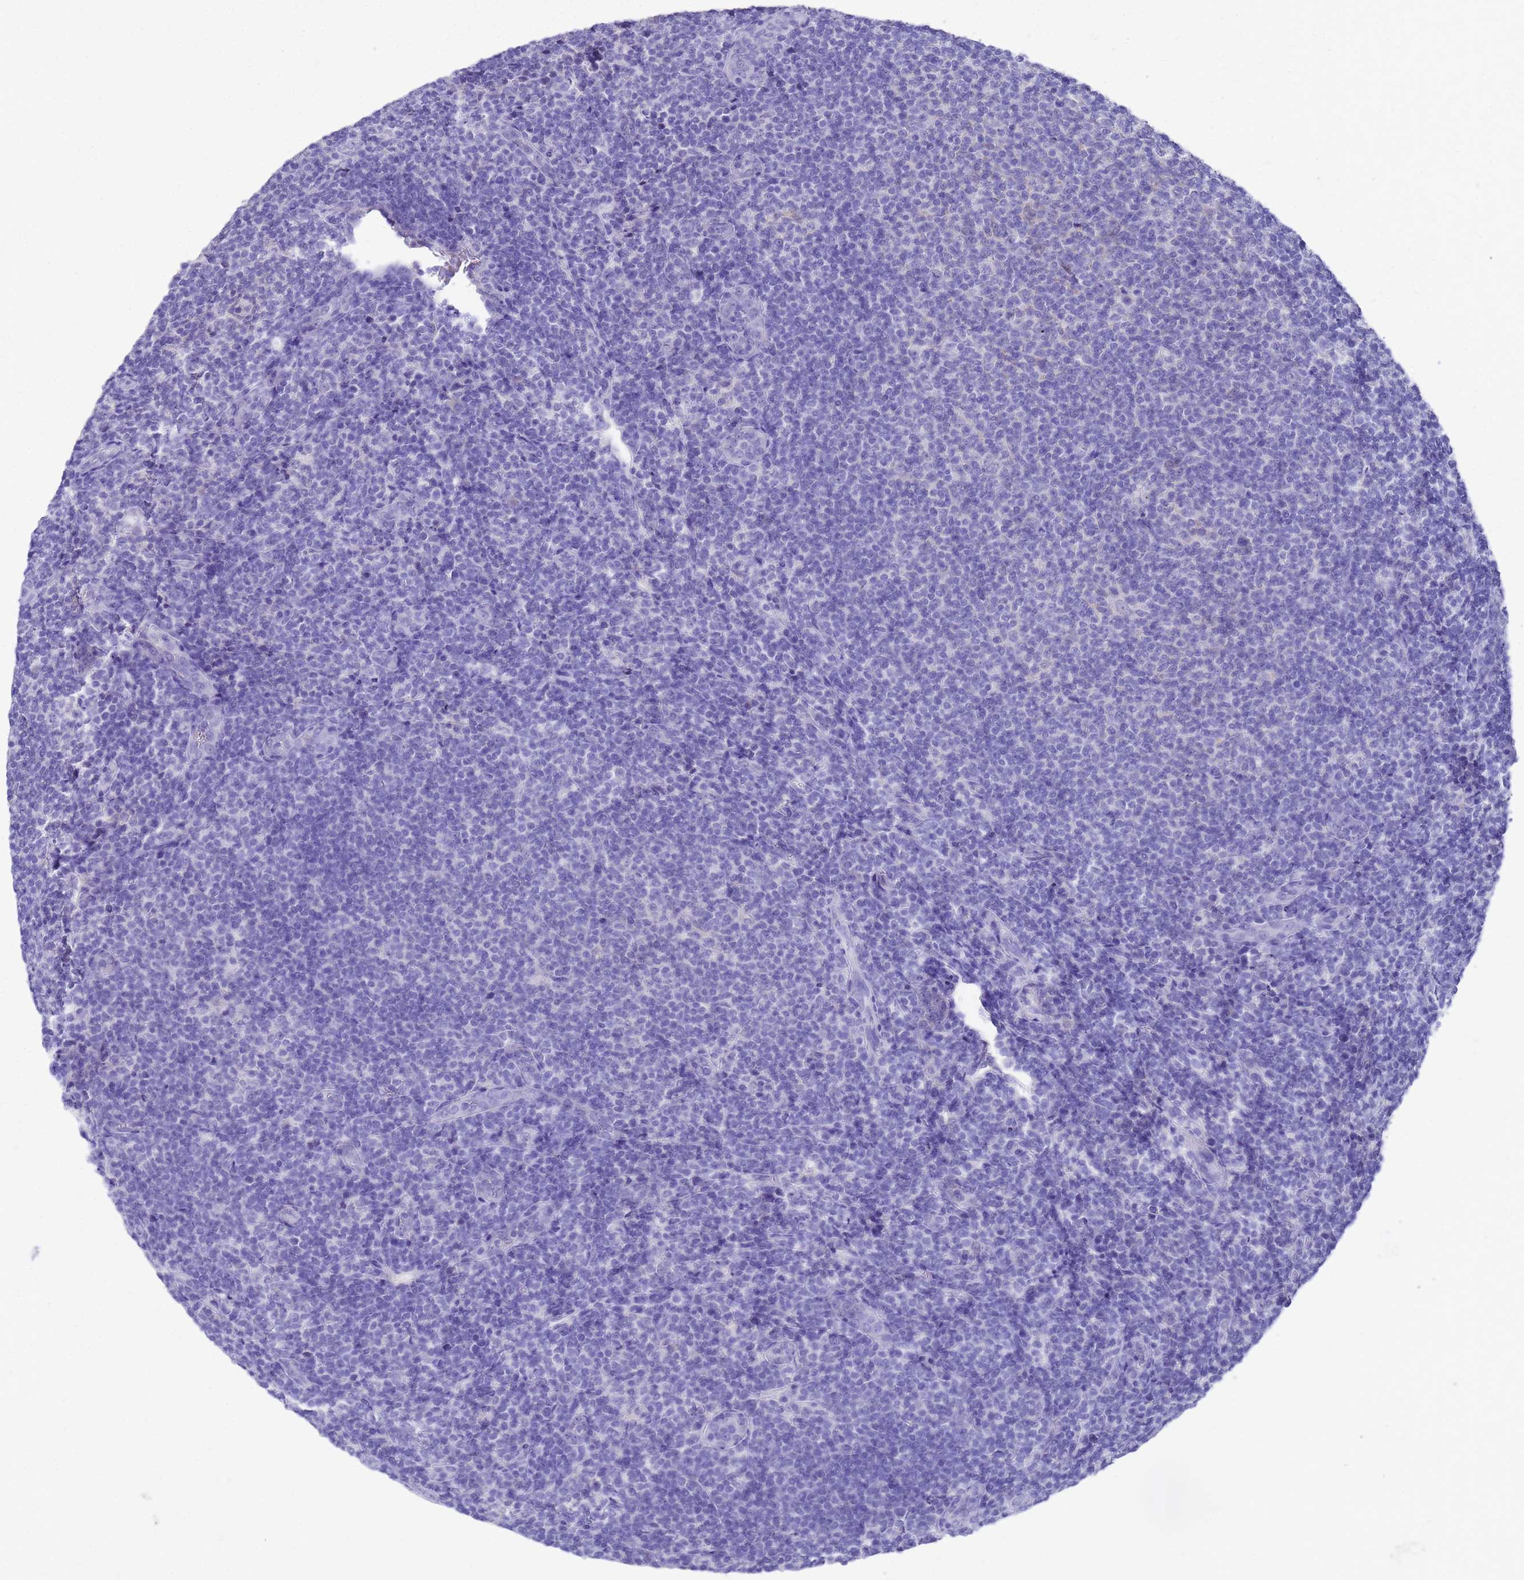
{"staining": {"intensity": "negative", "quantity": "none", "location": "none"}, "tissue": "lymphoma", "cell_type": "Tumor cells", "image_type": "cancer", "snomed": [{"axis": "morphology", "description": "Malignant lymphoma, non-Hodgkin's type, Low grade"}, {"axis": "topography", "description": "Lymph node"}], "caption": "Photomicrograph shows no protein staining in tumor cells of lymphoma tissue.", "gene": "MS4A13", "patient": {"sex": "male", "age": 66}}